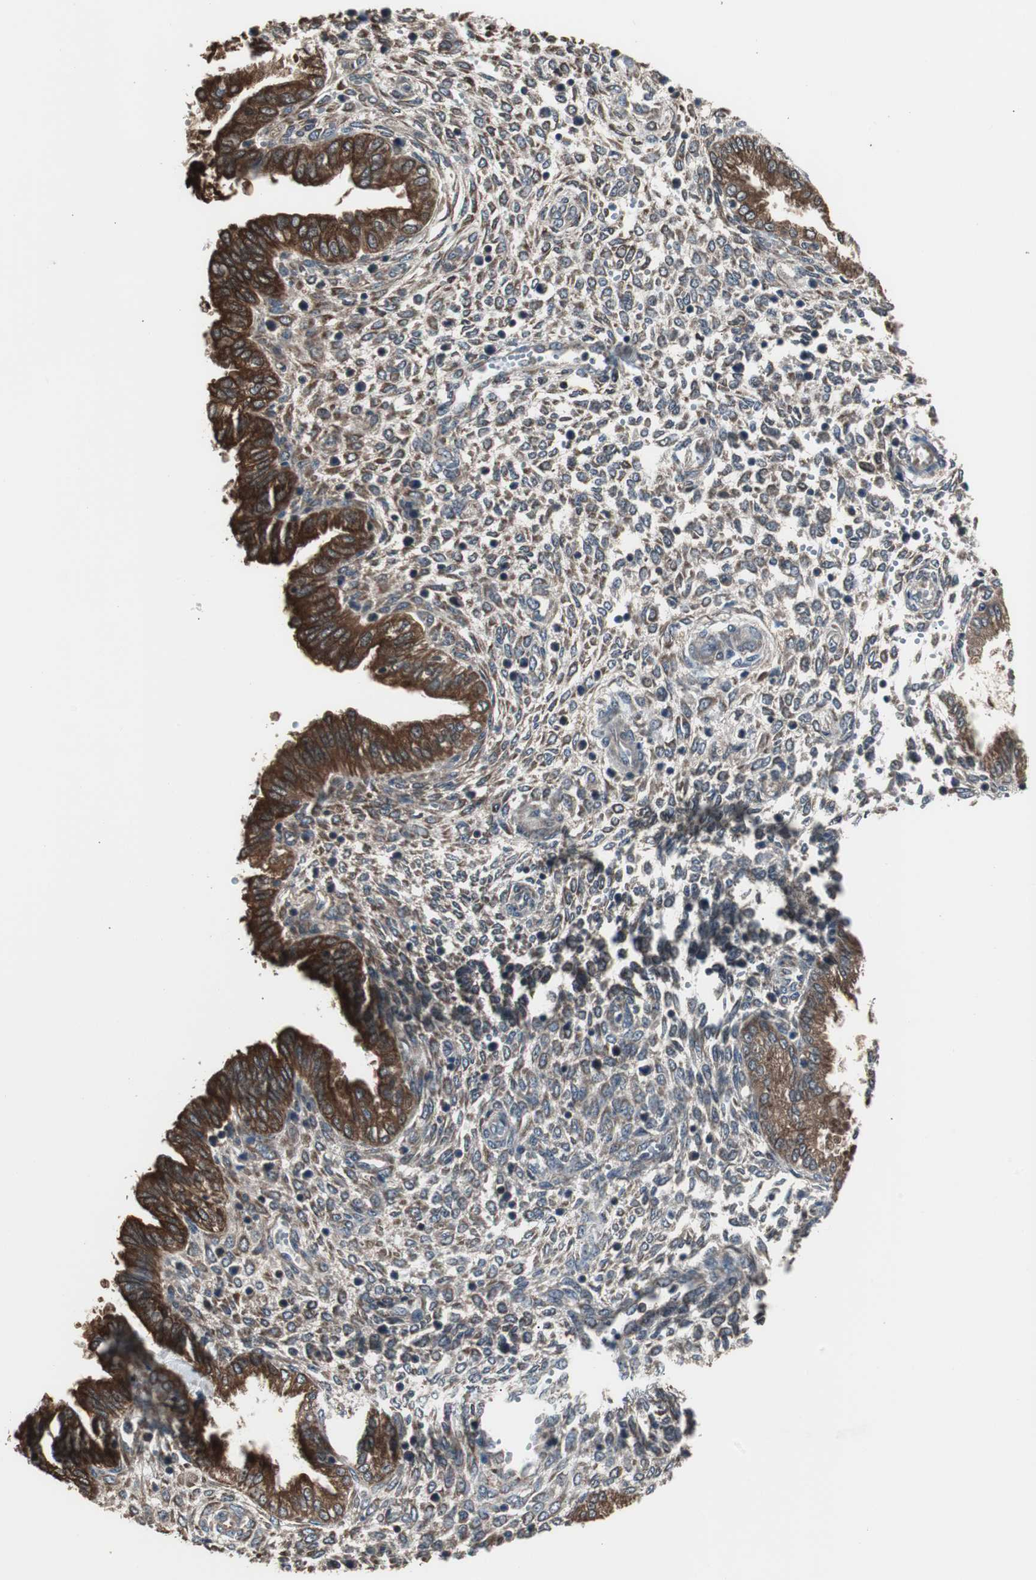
{"staining": {"intensity": "moderate", "quantity": "25%-75%", "location": "cytoplasmic/membranous"}, "tissue": "endometrium", "cell_type": "Cells in endometrial stroma", "image_type": "normal", "snomed": [{"axis": "morphology", "description": "Normal tissue, NOS"}, {"axis": "topography", "description": "Endometrium"}], "caption": "Protein staining of unremarkable endometrium reveals moderate cytoplasmic/membranous positivity in approximately 25%-75% of cells in endometrial stroma.", "gene": "CAPNS1", "patient": {"sex": "female", "age": 33}}